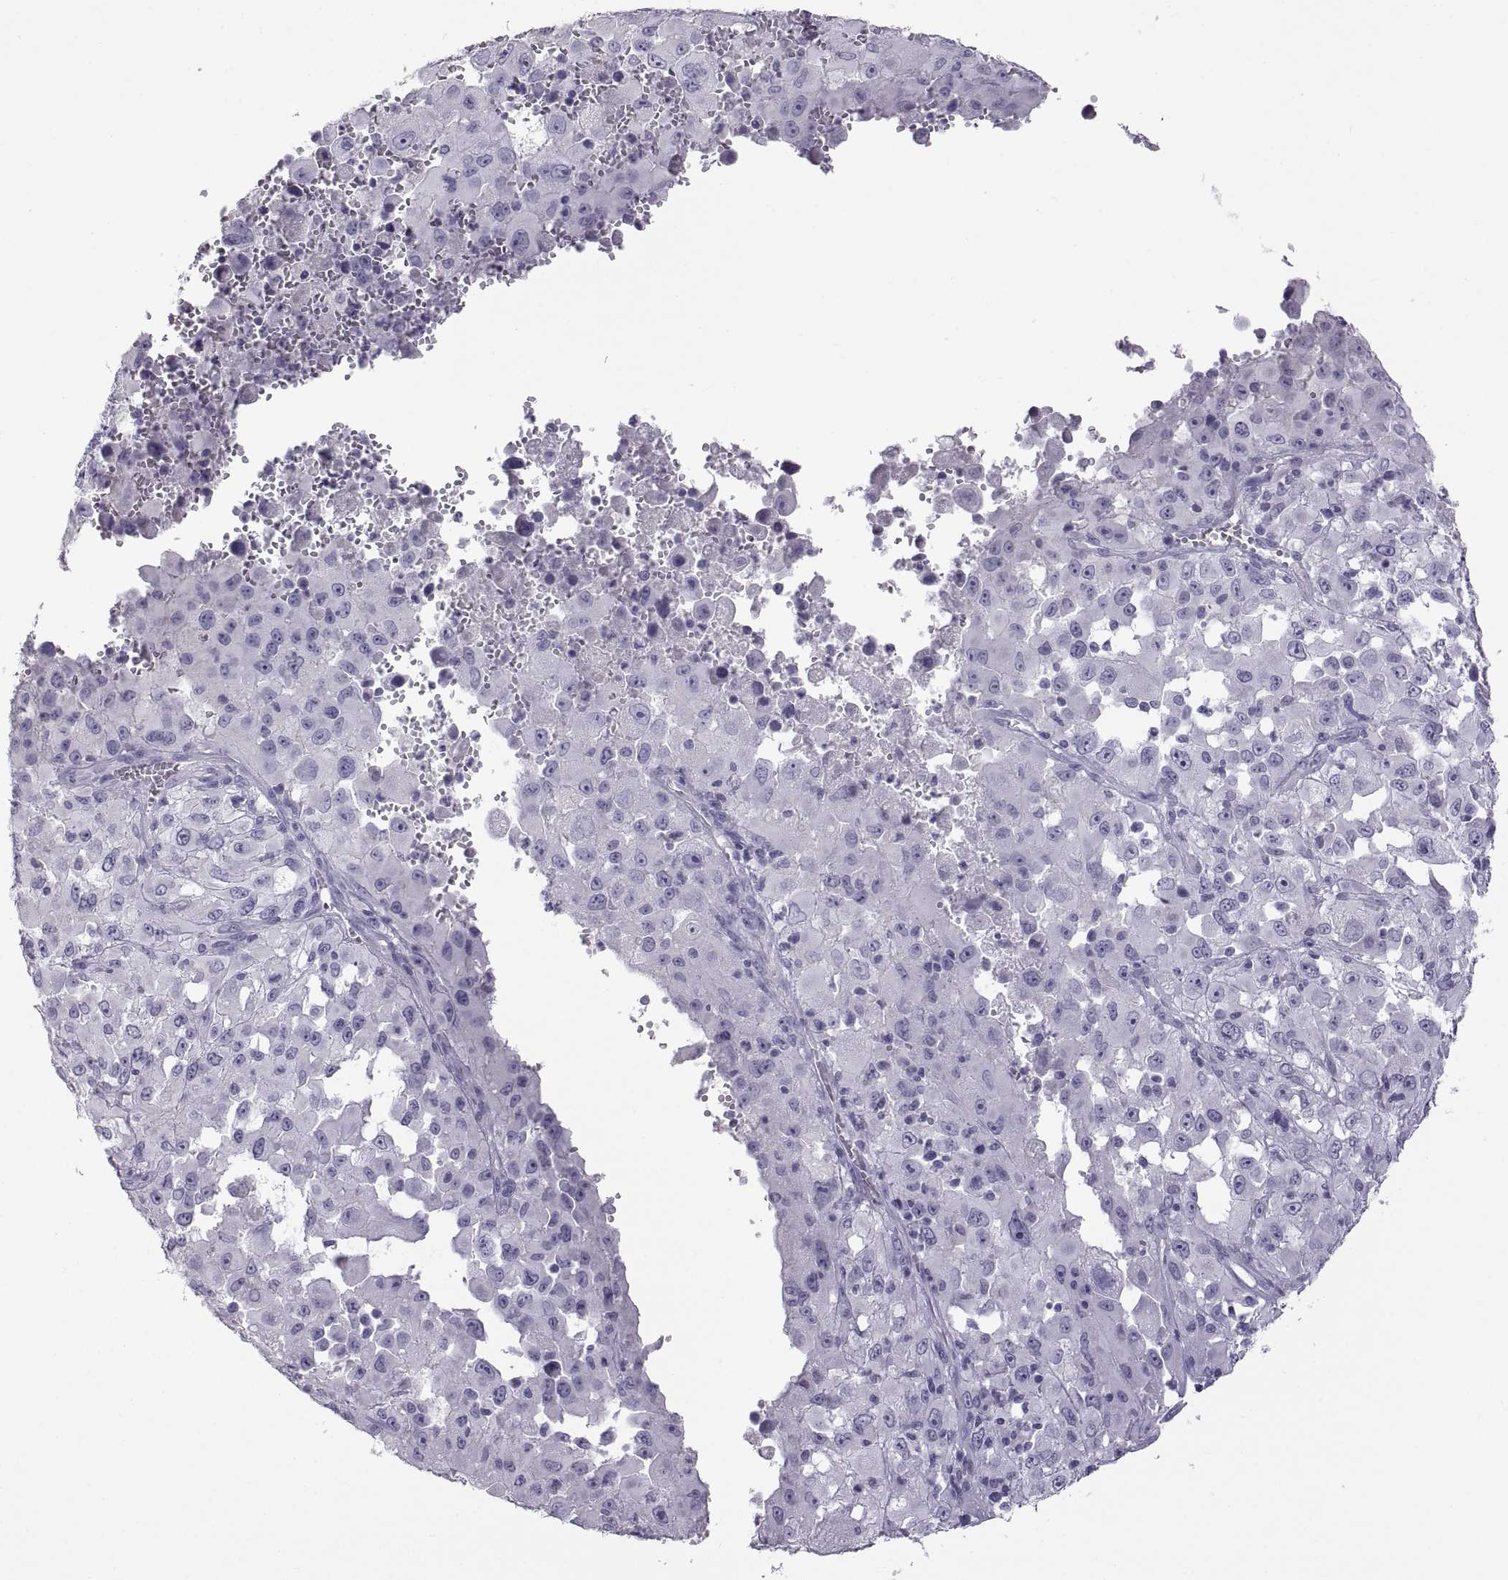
{"staining": {"intensity": "negative", "quantity": "none", "location": "none"}, "tissue": "melanoma", "cell_type": "Tumor cells", "image_type": "cancer", "snomed": [{"axis": "morphology", "description": "Malignant melanoma, Metastatic site"}, {"axis": "topography", "description": "Soft tissue"}], "caption": "This is an immunohistochemistry histopathology image of melanoma. There is no staining in tumor cells.", "gene": "RDM1", "patient": {"sex": "male", "age": 50}}